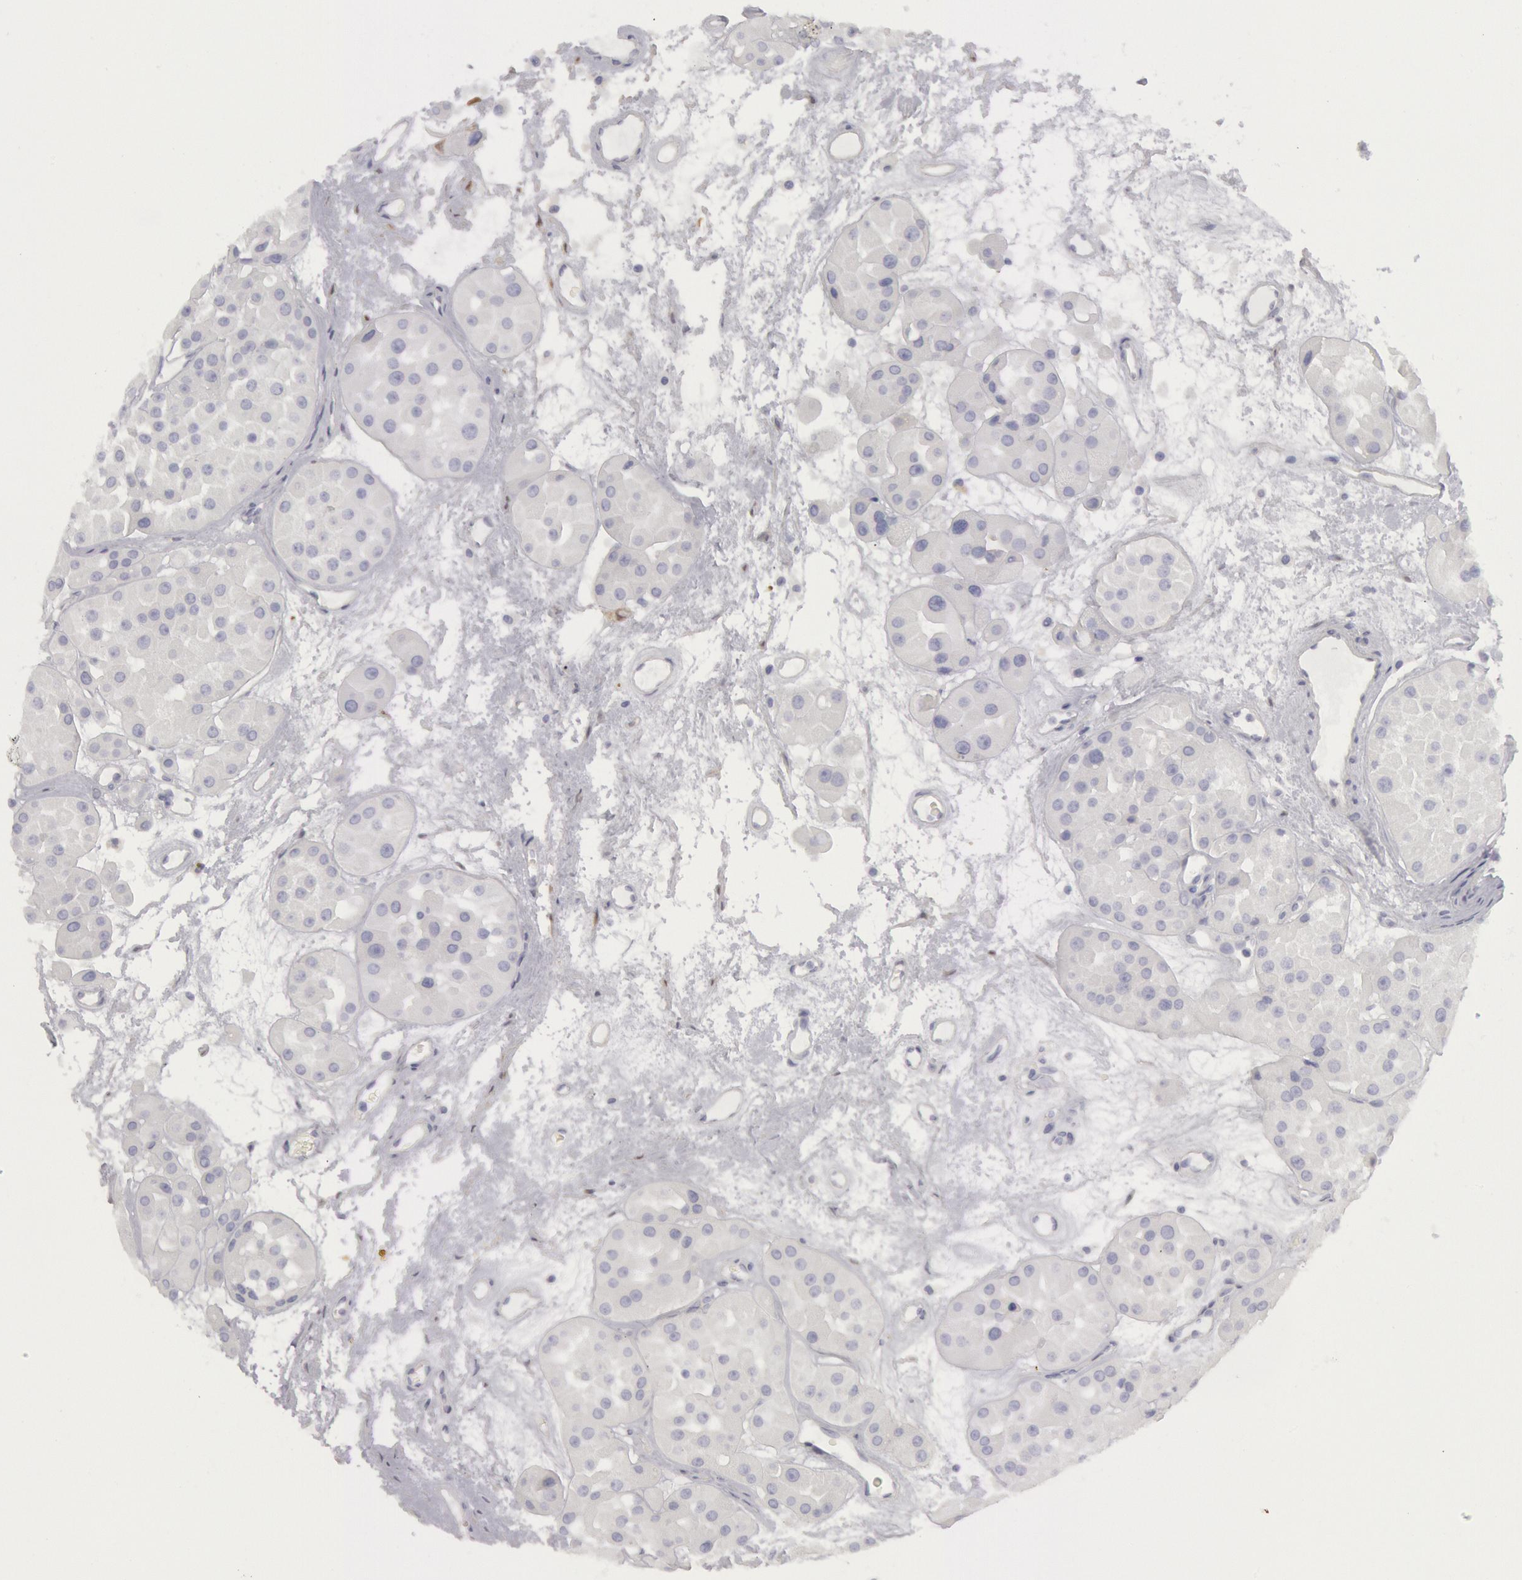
{"staining": {"intensity": "negative", "quantity": "none", "location": "none"}, "tissue": "renal cancer", "cell_type": "Tumor cells", "image_type": "cancer", "snomed": [{"axis": "morphology", "description": "Adenocarcinoma, uncertain malignant potential"}, {"axis": "topography", "description": "Kidney"}], "caption": "A histopathology image of renal cancer stained for a protein displays no brown staining in tumor cells.", "gene": "FHL1", "patient": {"sex": "male", "age": 63}}